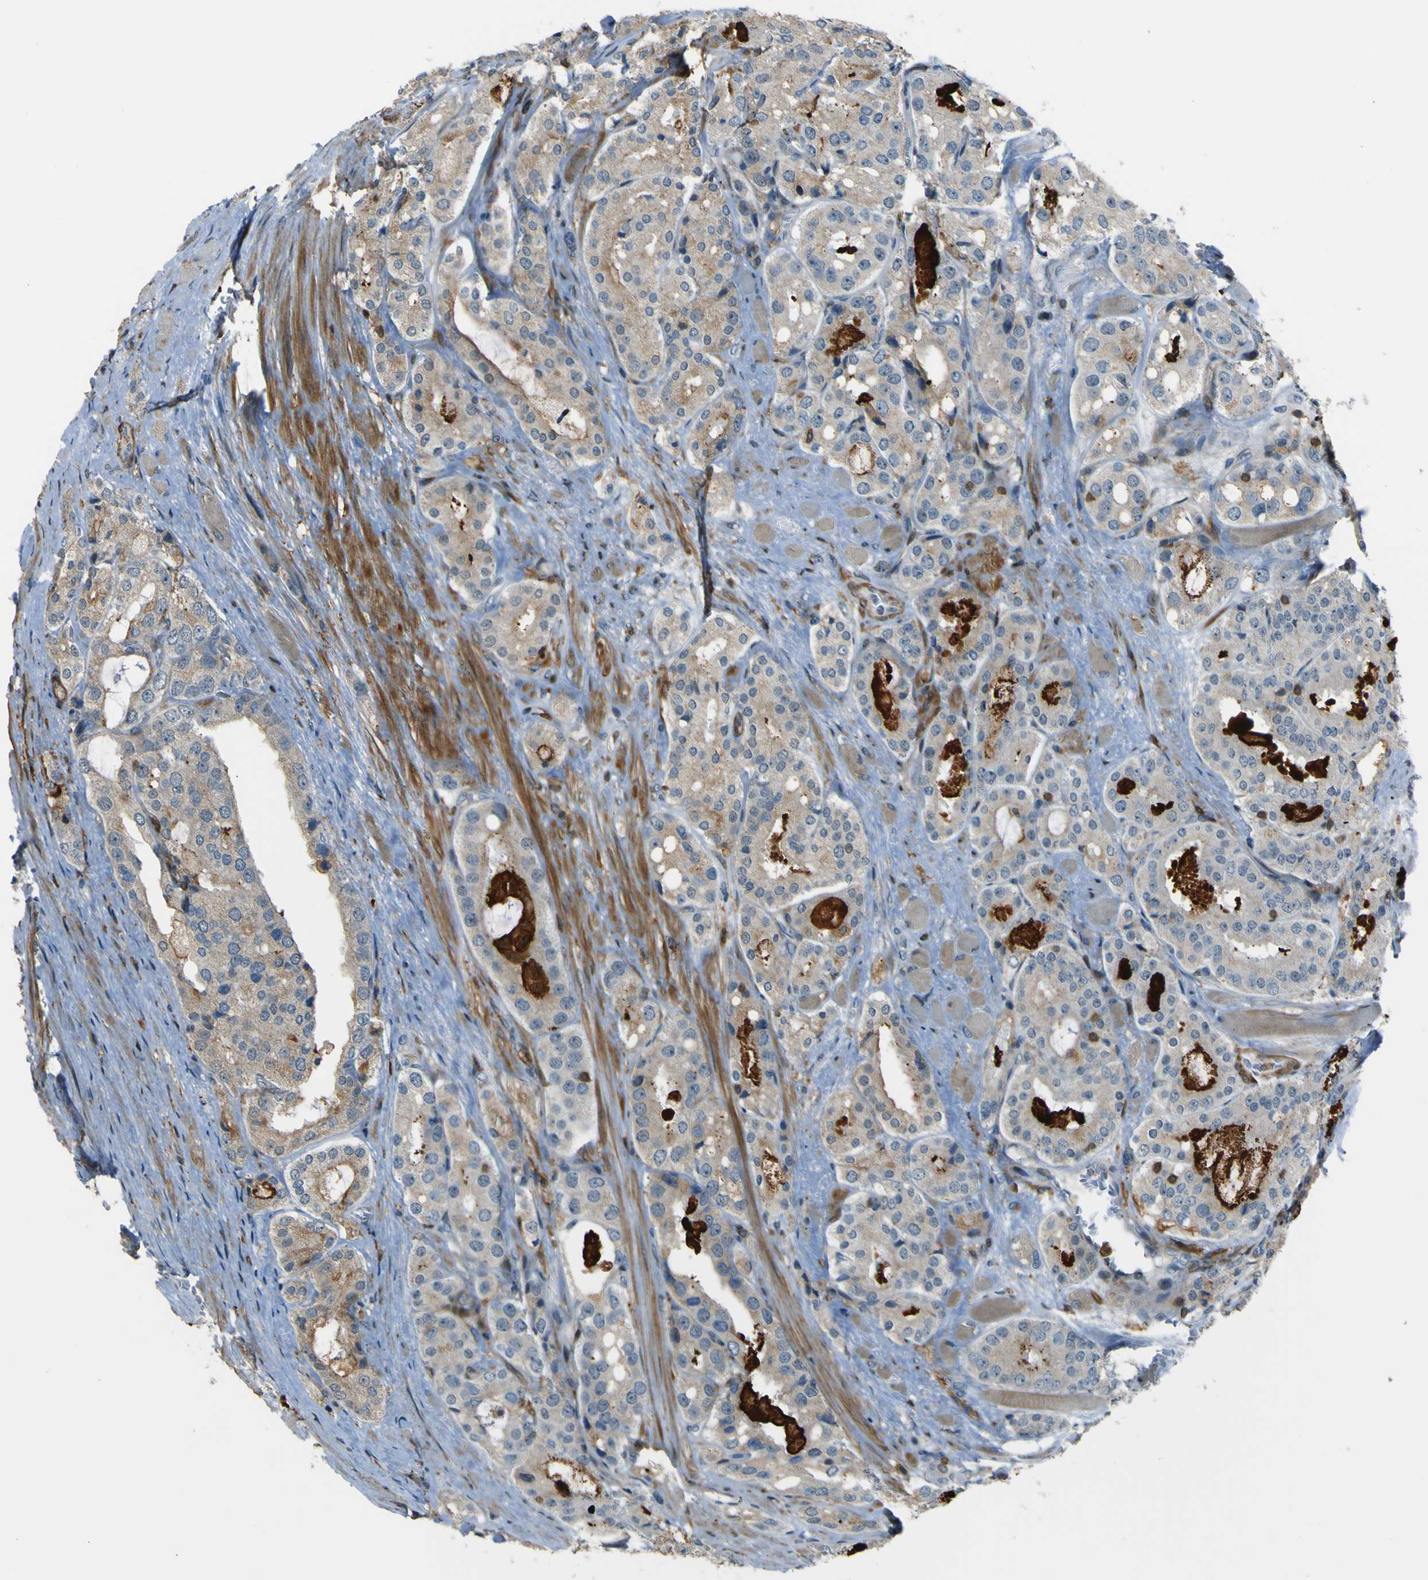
{"staining": {"intensity": "weak", "quantity": ">75%", "location": "cytoplasmic/membranous"}, "tissue": "prostate cancer", "cell_type": "Tumor cells", "image_type": "cancer", "snomed": [{"axis": "morphology", "description": "Adenocarcinoma, High grade"}, {"axis": "topography", "description": "Prostate"}], "caption": "DAB immunohistochemical staining of human prostate adenocarcinoma (high-grade) demonstrates weak cytoplasmic/membranous protein staining in approximately >75% of tumor cells. (DAB IHC, brown staining for protein, blue staining for nuclei).", "gene": "PCDHB5", "patient": {"sex": "male", "age": 65}}